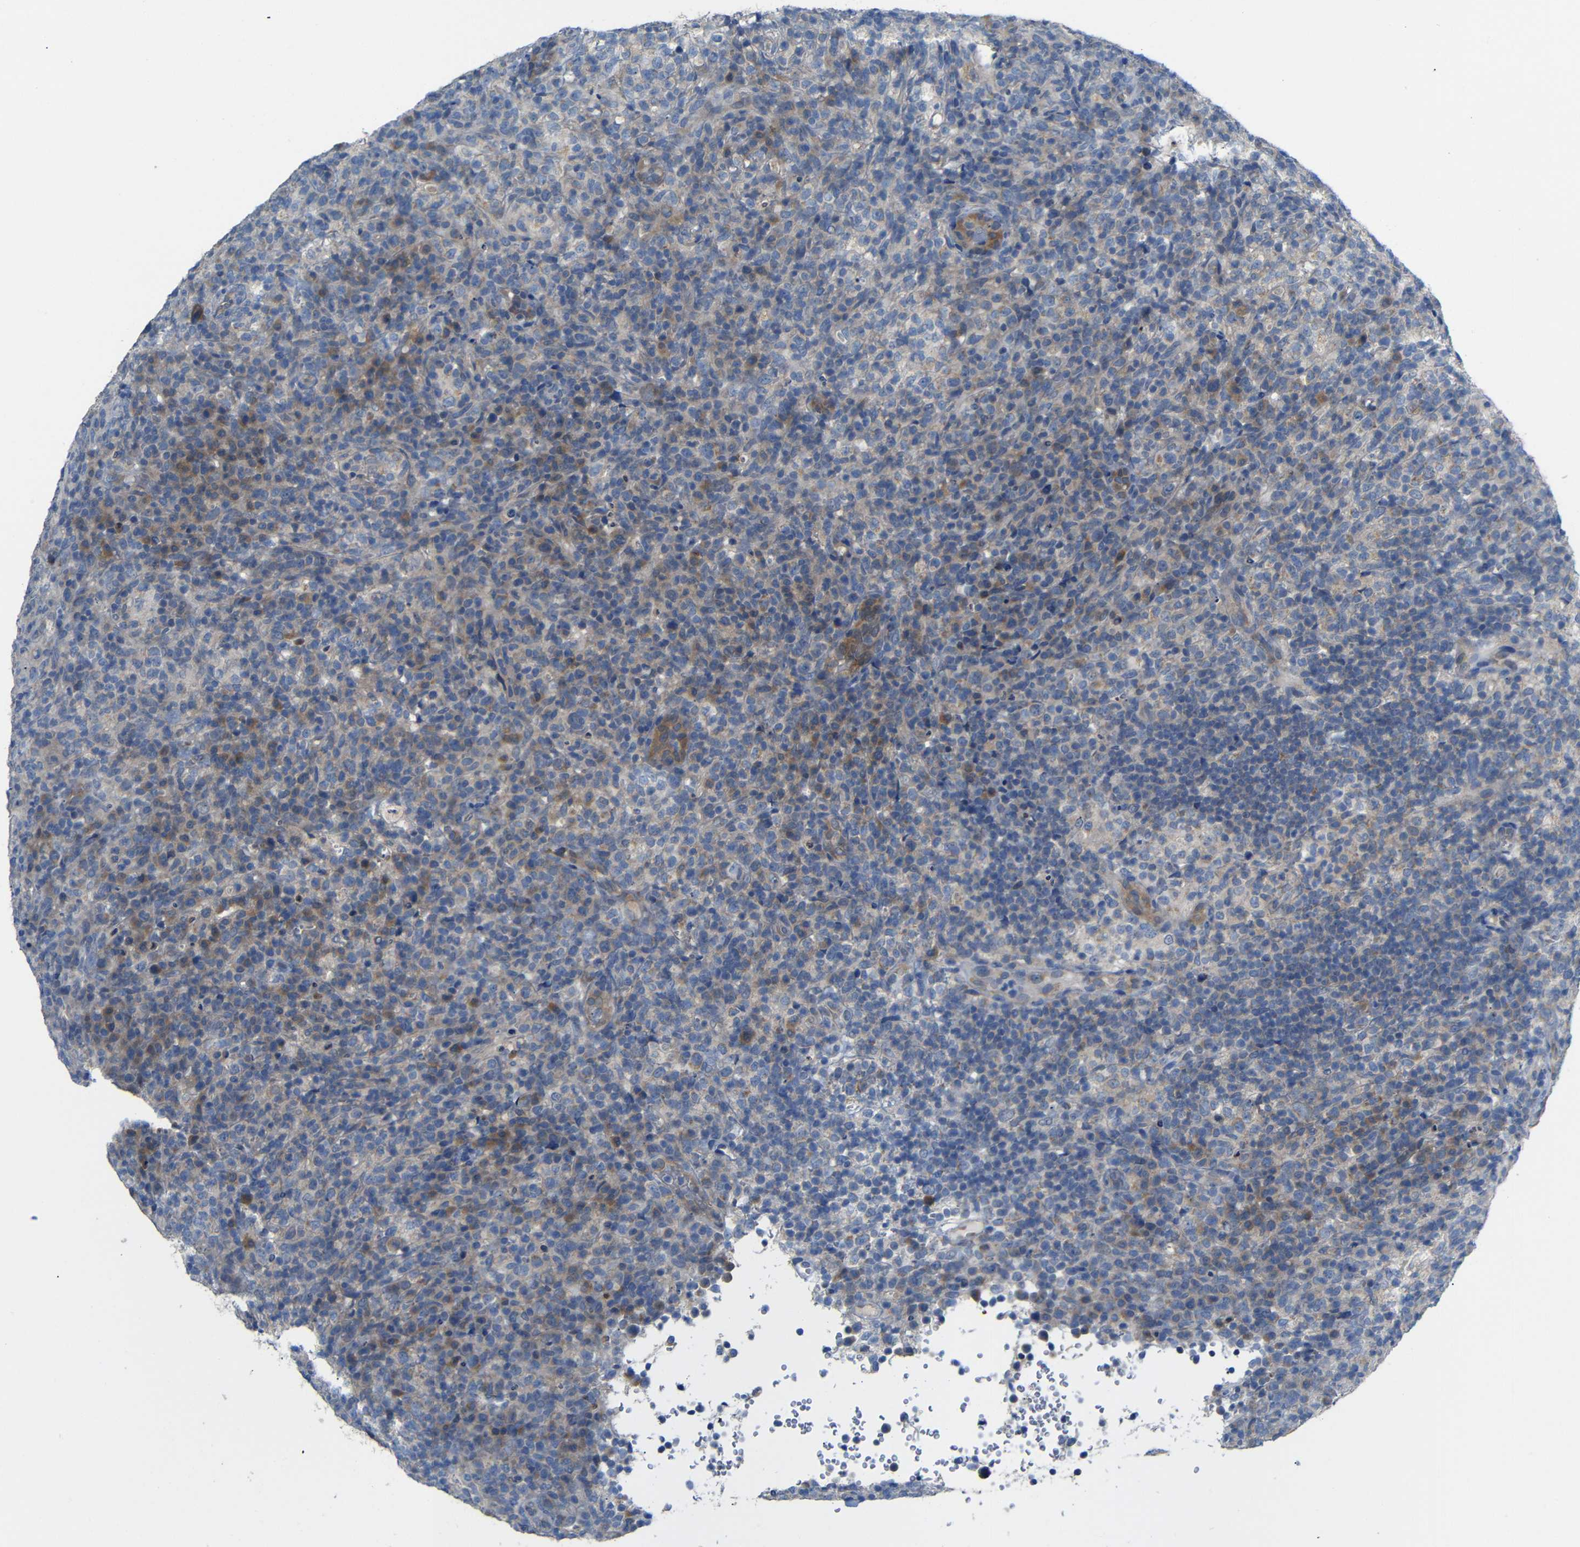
{"staining": {"intensity": "weak", "quantity": "25%-75%", "location": "cytoplasmic/membranous"}, "tissue": "lymphoma", "cell_type": "Tumor cells", "image_type": "cancer", "snomed": [{"axis": "morphology", "description": "Malignant lymphoma, non-Hodgkin's type, High grade"}, {"axis": "topography", "description": "Lymph node"}], "caption": "The image exhibits immunohistochemical staining of lymphoma. There is weak cytoplasmic/membranous expression is present in about 25%-75% of tumor cells.", "gene": "TBC1D32", "patient": {"sex": "female", "age": 76}}